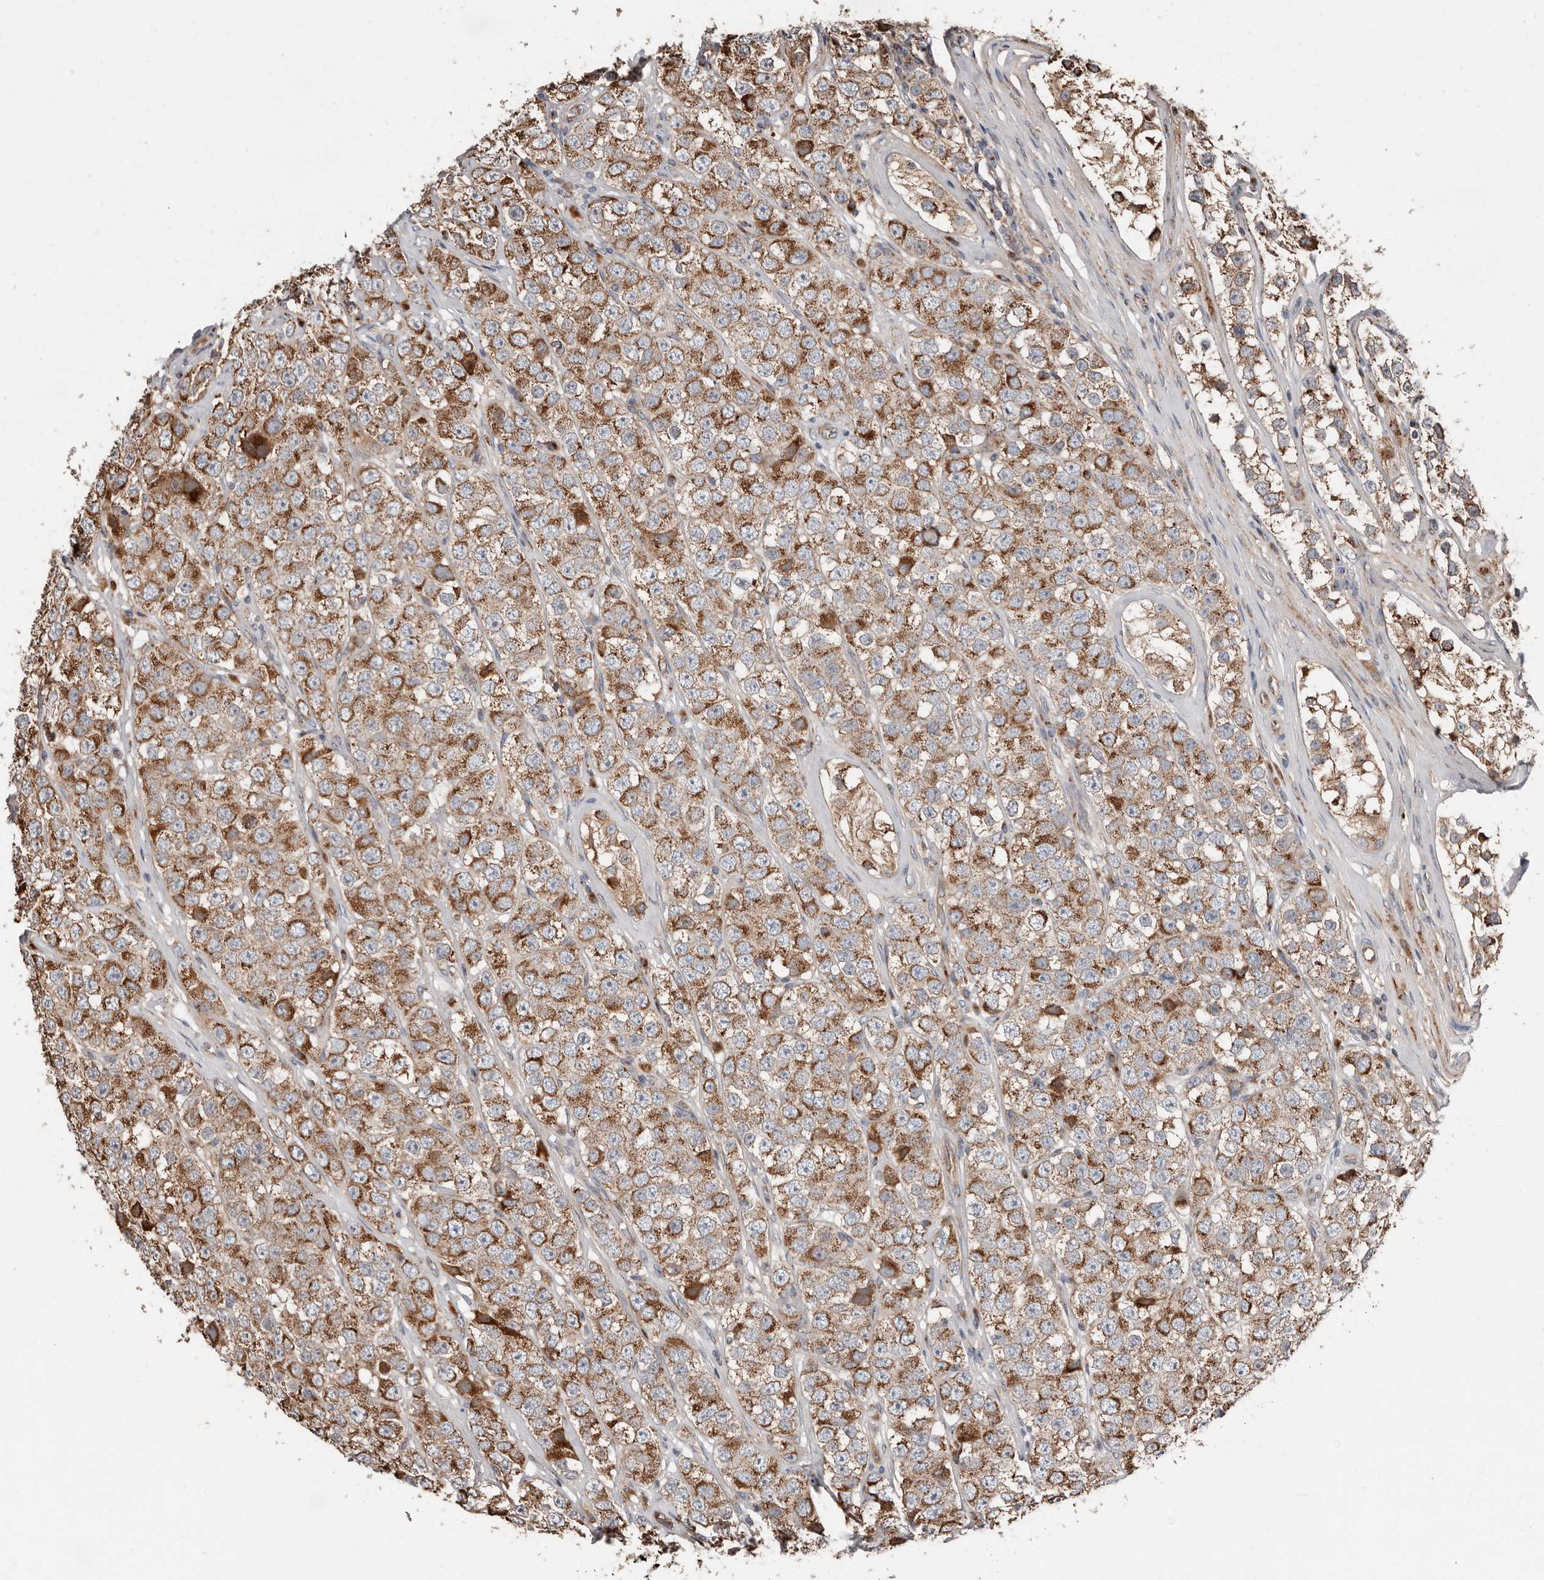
{"staining": {"intensity": "moderate", "quantity": ">75%", "location": "cytoplasmic/membranous"}, "tissue": "testis cancer", "cell_type": "Tumor cells", "image_type": "cancer", "snomed": [{"axis": "morphology", "description": "Seminoma, NOS"}, {"axis": "topography", "description": "Testis"}], "caption": "An image of testis cancer stained for a protein displays moderate cytoplasmic/membranous brown staining in tumor cells.", "gene": "COG1", "patient": {"sex": "male", "age": 28}}